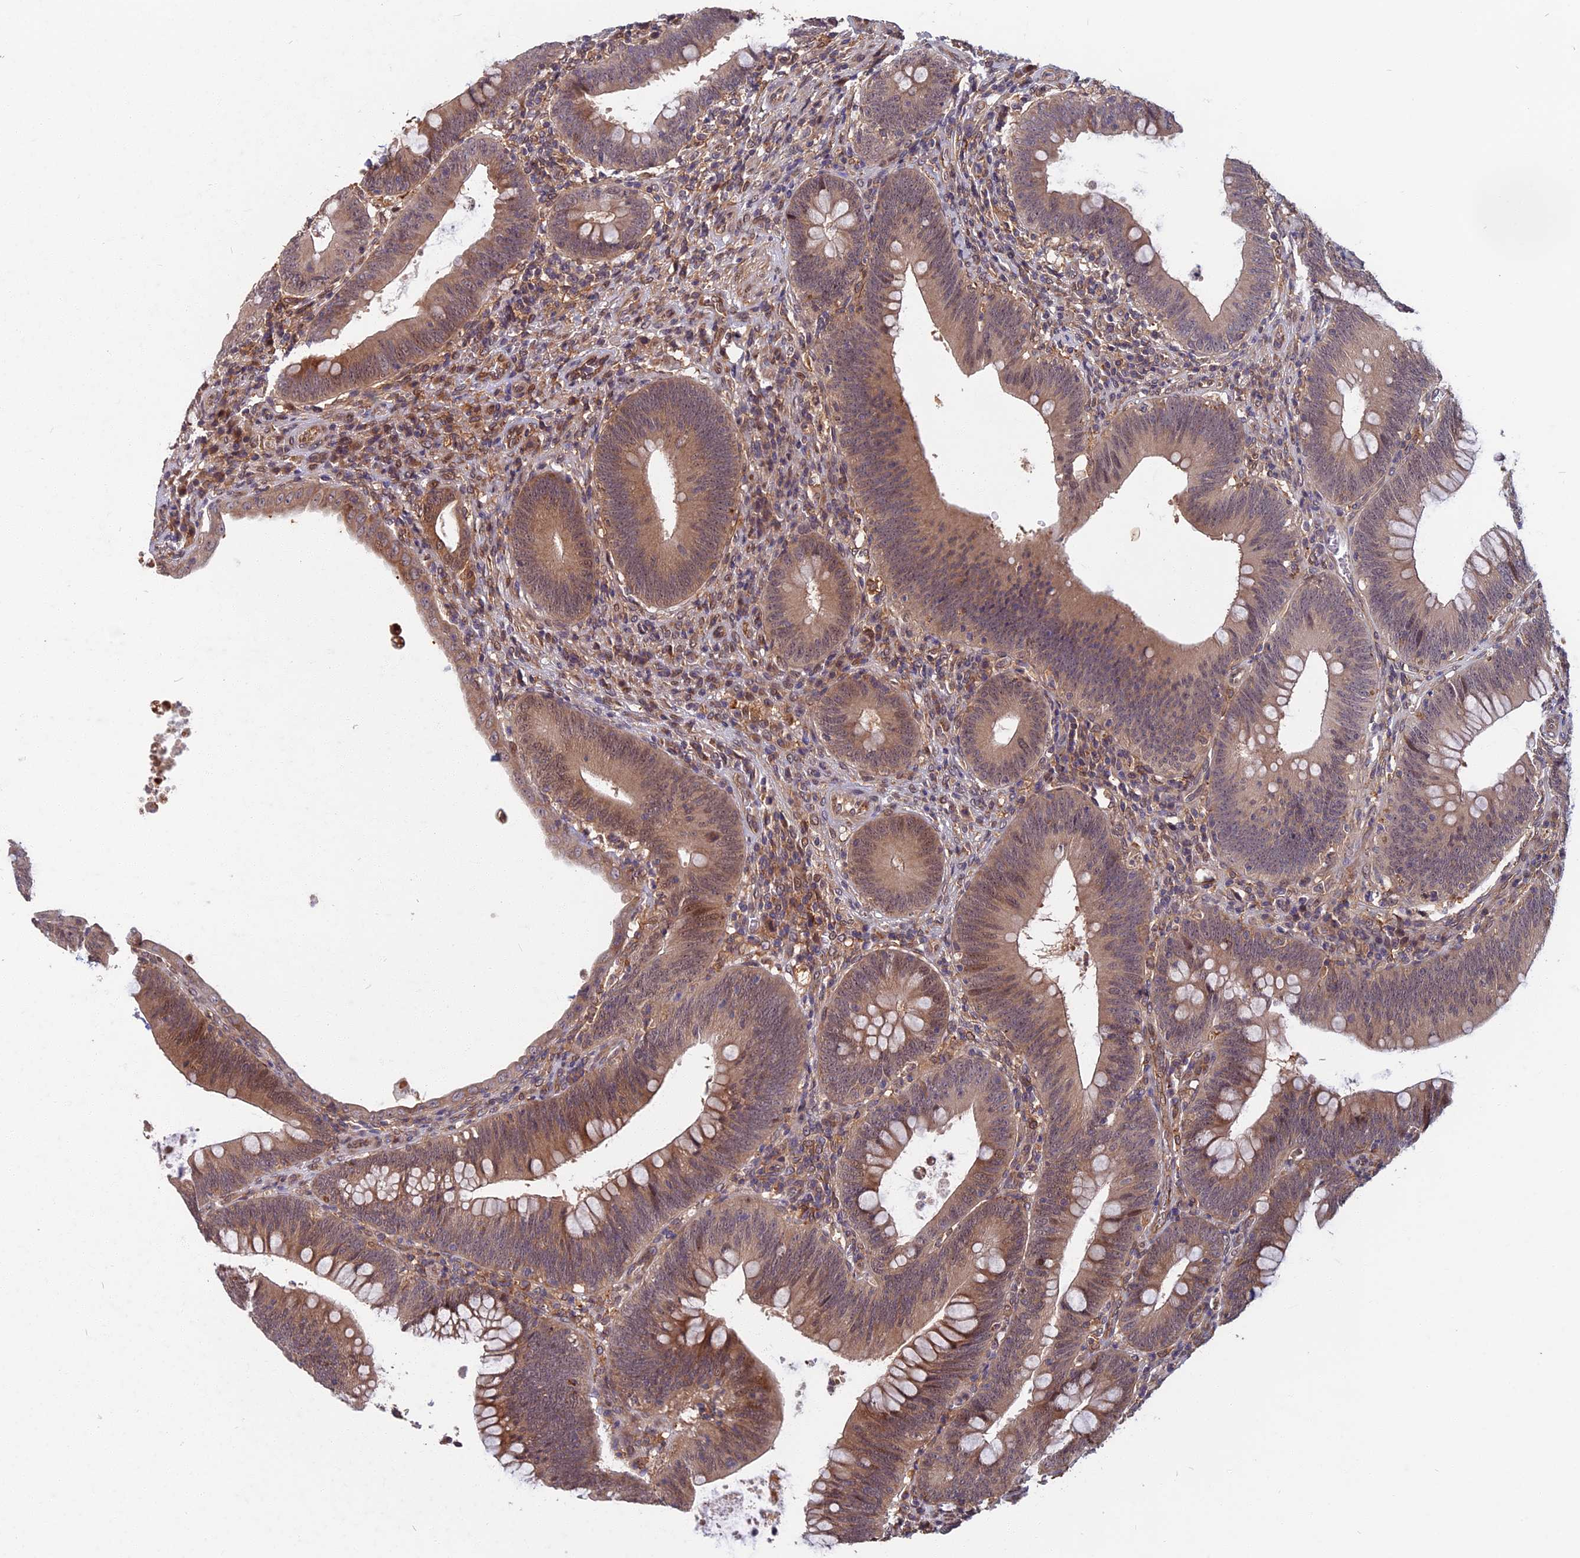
{"staining": {"intensity": "moderate", "quantity": ">75%", "location": "cytoplasmic/membranous,nuclear"}, "tissue": "colorectal cancer", "cell_type": "Tumor cells", "image_type": "cancer", "snomed": [{"axis": "morphology", "description": "Normal tissue, NOS"}, {"axis": "topography", "description": "Colon"}], "caption": "A brown stain highlights moderate cytoplasmic/membranous and nuclear staining of a protein in human colorectal cancer tumor cells.", "gene": "SPG11", "patient": {"sex": "female", "age": 82}}